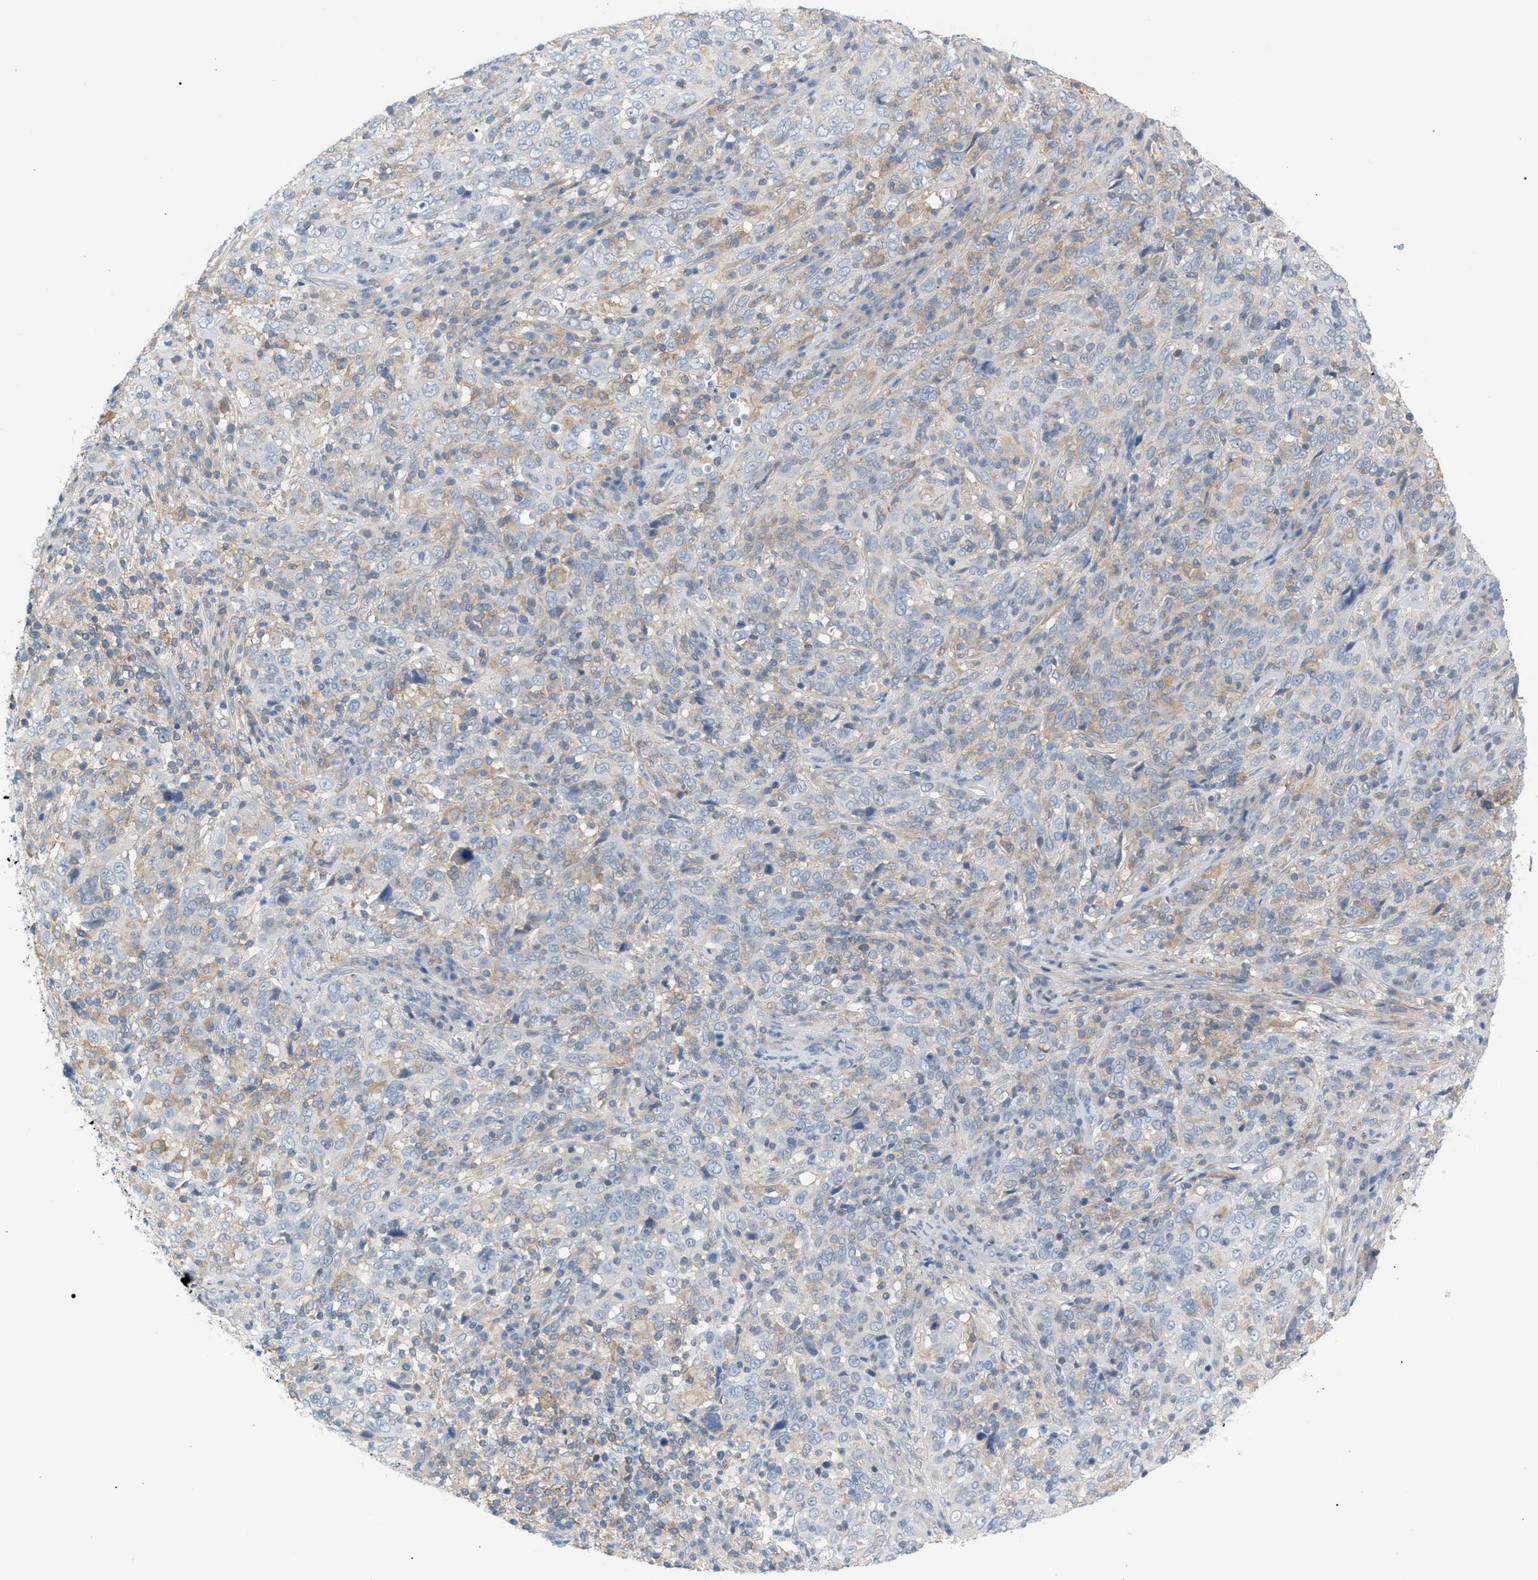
{"staining": {"intensity": "negative", "quantity": "none", "location": "none"}, "tissue": "cervical cancer", "cell_type": "Tumor cells", "image_type": "cancer", "snomed": [{"axis": "morphology", "description": "Squamous cell carcinoma, NOS"}, {"axis": "topography", "description": "Cervix"}], "caption": "Tumor cells are negative for brown protein staining in cervical cancer. (DAB (3,3'-diaminobenzidine) IHC with hematoxylin counter stain).", "gene": "LRCH1", "patient": {"sex": "female", "age": 46}}